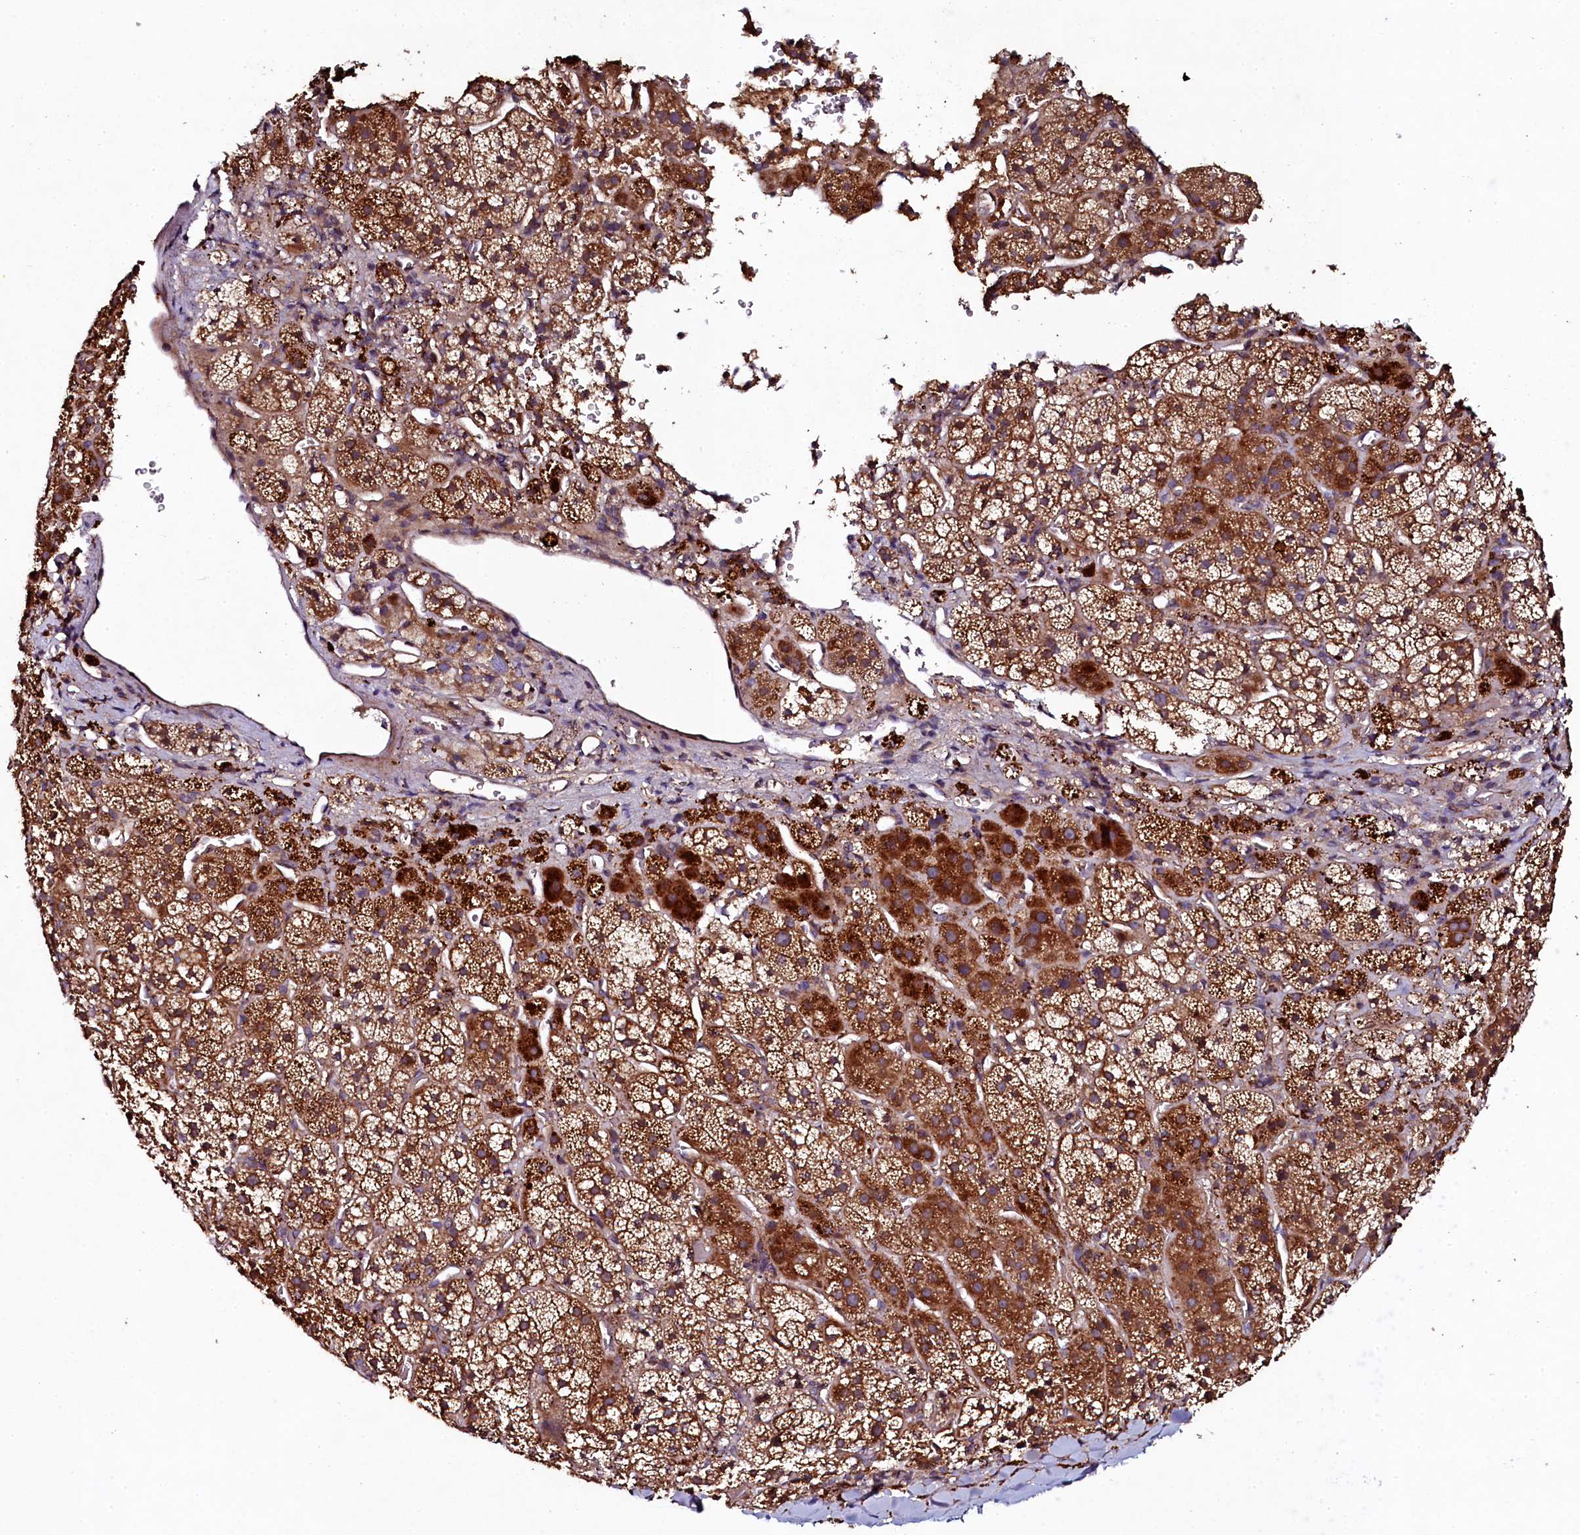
{"staining": {"intensity": "strong", "quantity": ">75%", "location": "cytoplasmic/membranous"}, "tissue": "adrenal gland", "cell_type": "Glandular cells", "image_type": "normal", "snomed": [{"axis": "morphology", "description": "Normal tissue, NOS"}, {"axis": "topography", "description": "Adrenal gland"}], "caption": "Glandular cells display strong cytoplasmic/membranous staining in approximately >75% of cells in unremarkable adrenal gland.", "gene": "SEC24C", "patient": {"sex": "female", "age": 44}}